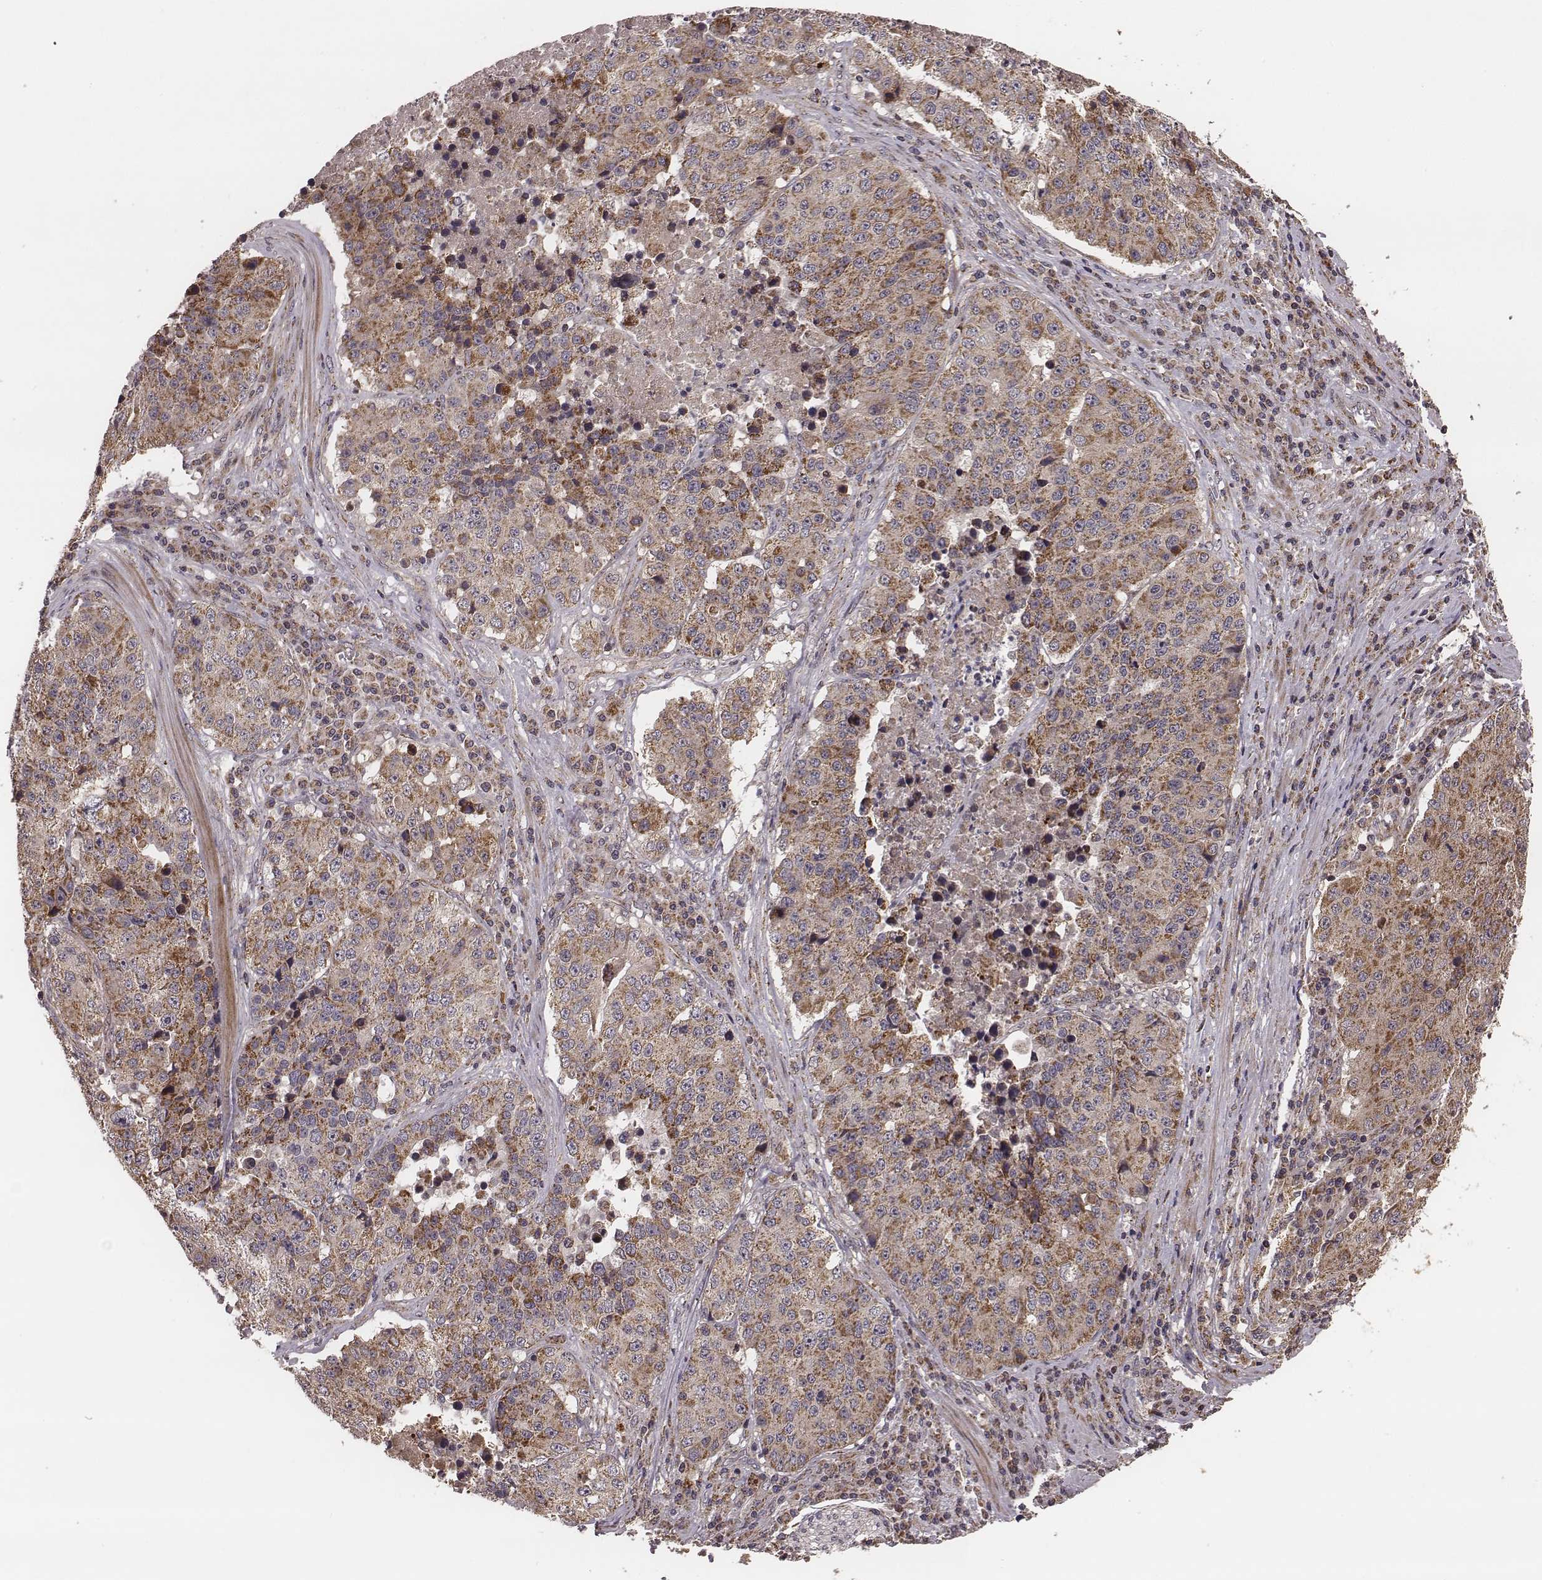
{"staining": {"intensity": "moderate", "quantity": ">75%", "location": "cytoplasmic/membranous"}, "tissue": "stomach cancer", "cell_type": "Tumor cells", "image_type": "cancer", "snomed": [{"axis": "morphology", "description": "Adenocarcinoma, NOS"}, {"axis": "topography", "description": "Stomach"}], "caption": "Protein expression analysis of stomach adenocarcinoma reveals moderate cytoplasmic/membranous positivity in approximately >75% of tumor cells. Using DAB (3,3'-diaminobenzidine) (brown) and hematoxylin (blue) stains, captured at high magnification using brightfield microscopy.", "gene": "ZDHHC21", "patient": {"sex": "male", "age": 71}}